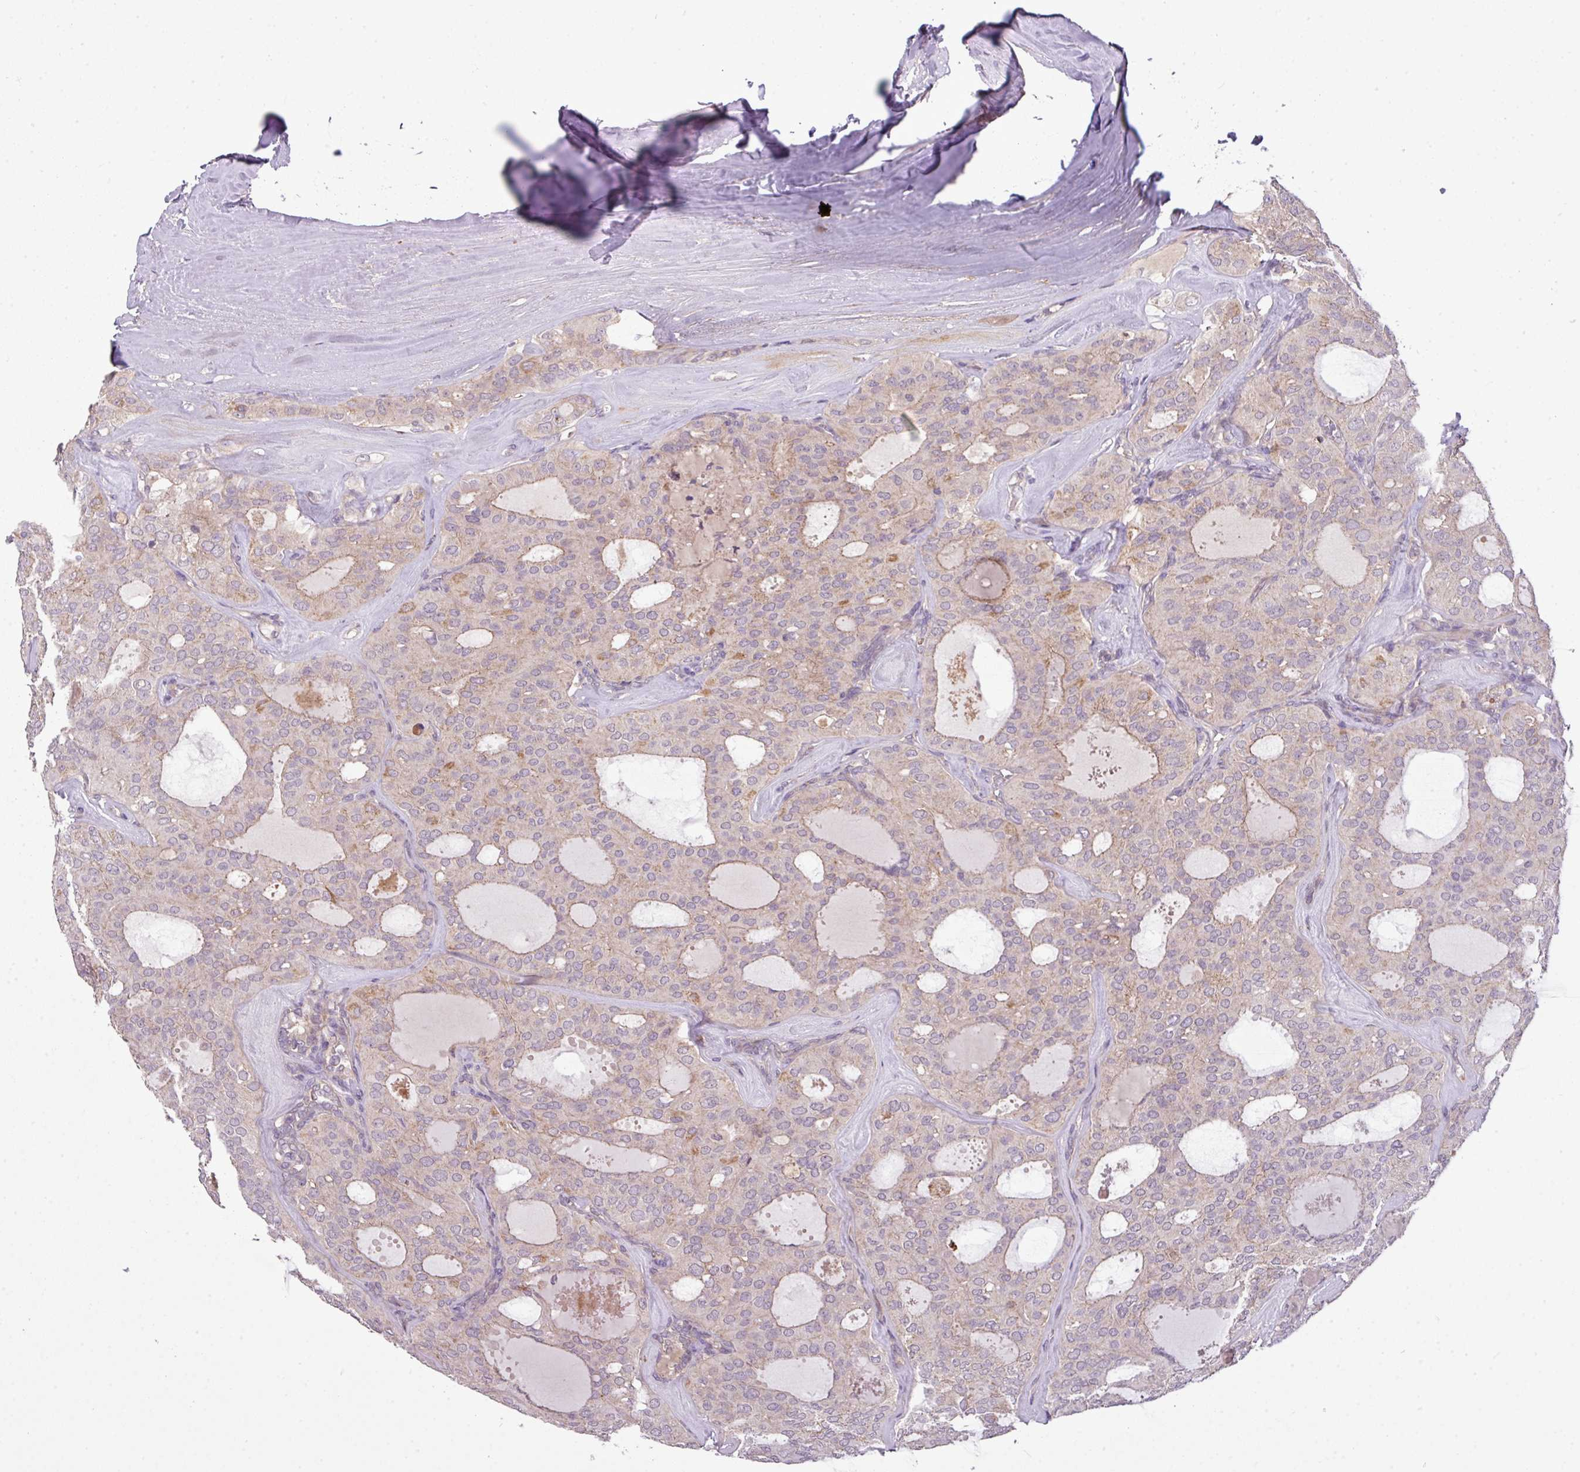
{"staining": {"intensity": "weak", "quantity": "<25%", "location": "cytoplasmic/membranous"}, "tissue": "thyroid cancer", "cell_type": "Tumor cells", "image_type": "cancer", "snomed": [{"axis": "morphology", "description": "Follicular adenoma carcinoma, NOS"}, {"axis": "topography", "description": "Thyroid gland"}], "caption": "High power microscopy image of an IHC micrograph of follicular adenoma carcinoma (thyroid), revealing no significant expression in tumor cells.", "gene": "PAPLN", "patient": {"sex": "male", "age": 75}}